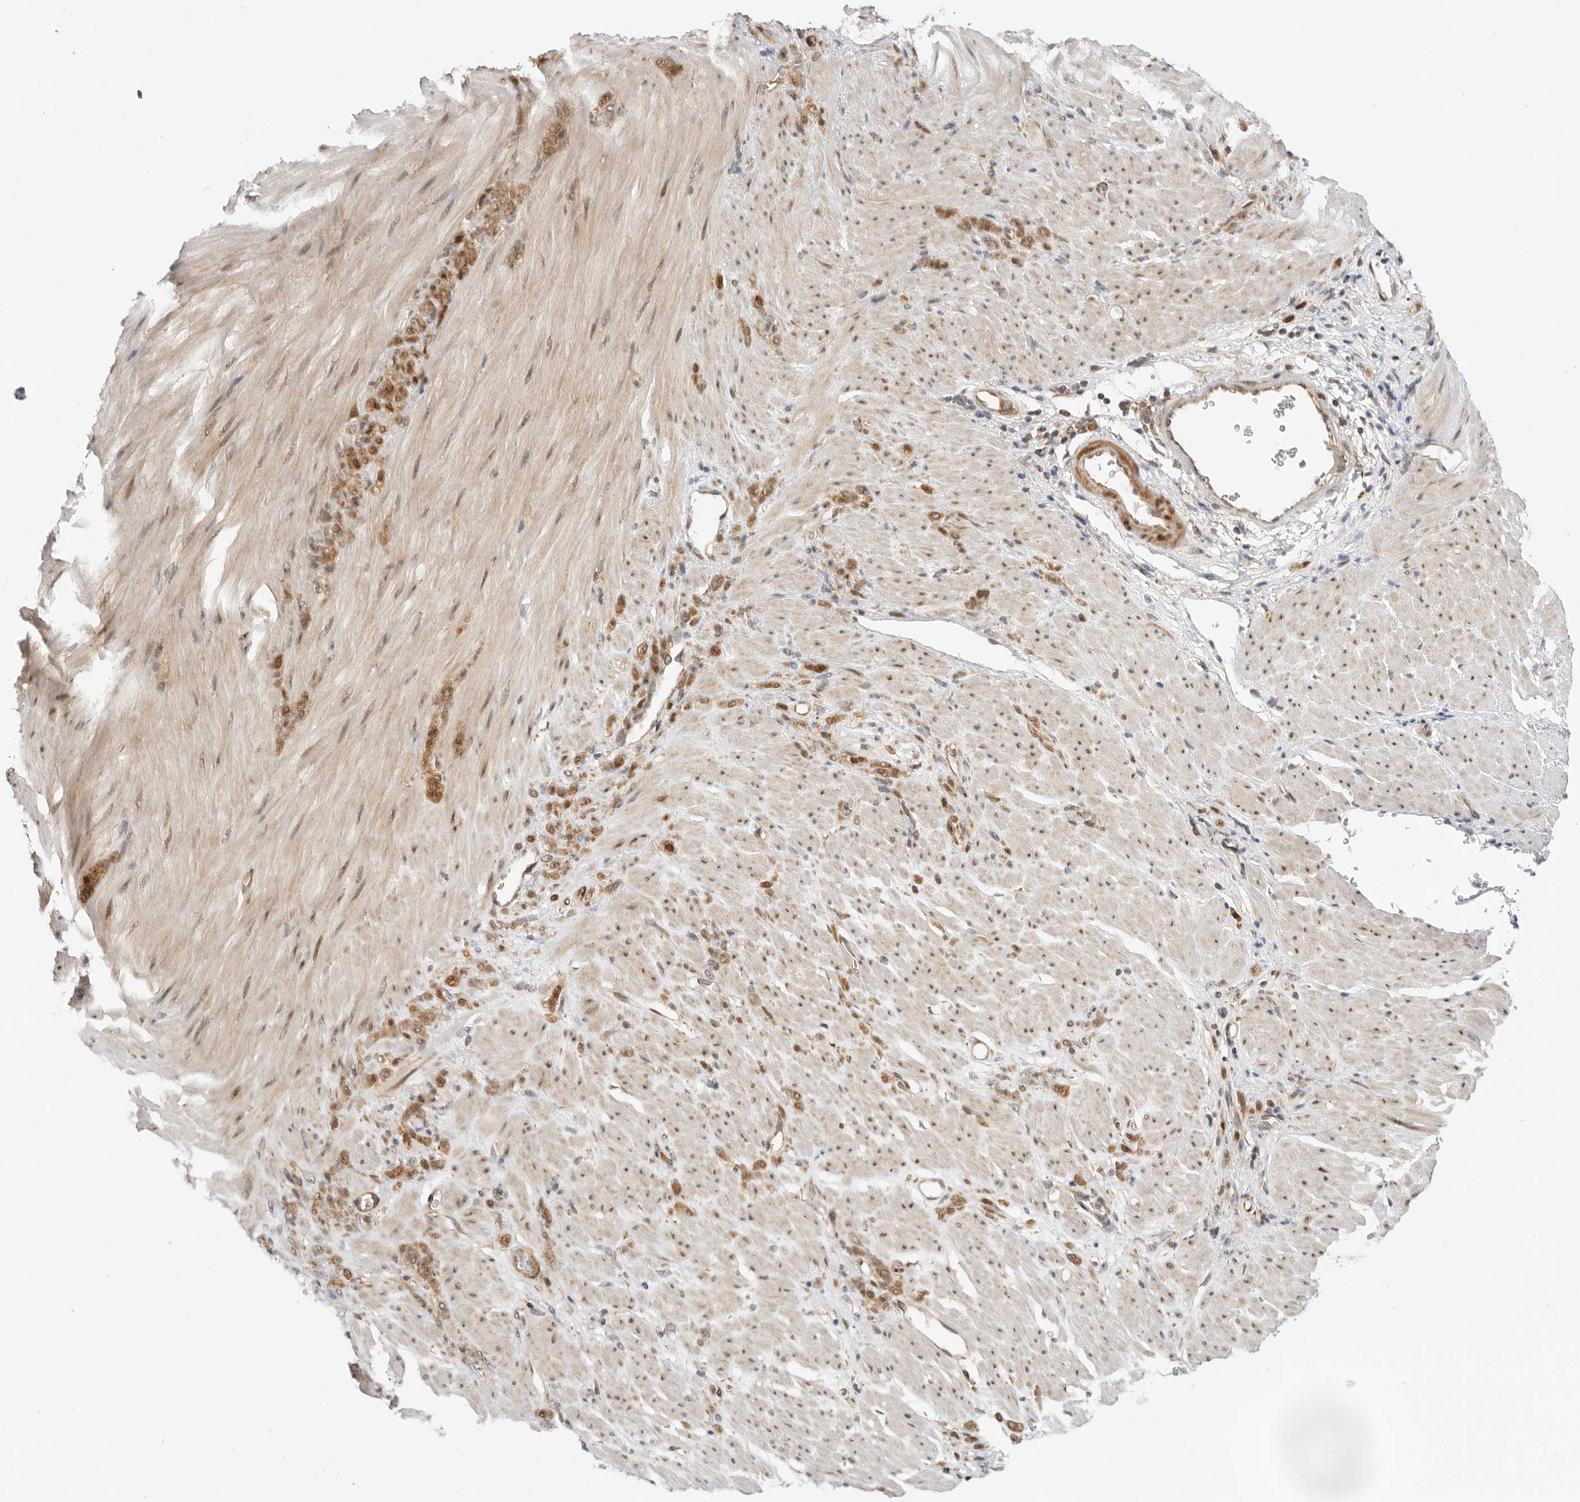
{"staining": {"intensity": "moderate", "quantity": ">75%", "location": "cytoplasmic/membranous,nuclear"}, "tissue": "stomach cancer", "cell_type": "Tumor cells", "image_type": "cancer", "snomed": [{"axis": "morphology", "description": "Normal tissue, NOS"}, {"axis": "morphology", "description": "Adenocarcinoma, NOS"}, {"axis": "topography", "description": "Stomach"}], "caption": "A brown stain highlights moderate cytoplasmic/membranous and nuclear staining of a protein in human stomach adenocarcinoma tumor cells.", "gene": "DCAF8", "patient": {"sex": "male", "age": 82}}